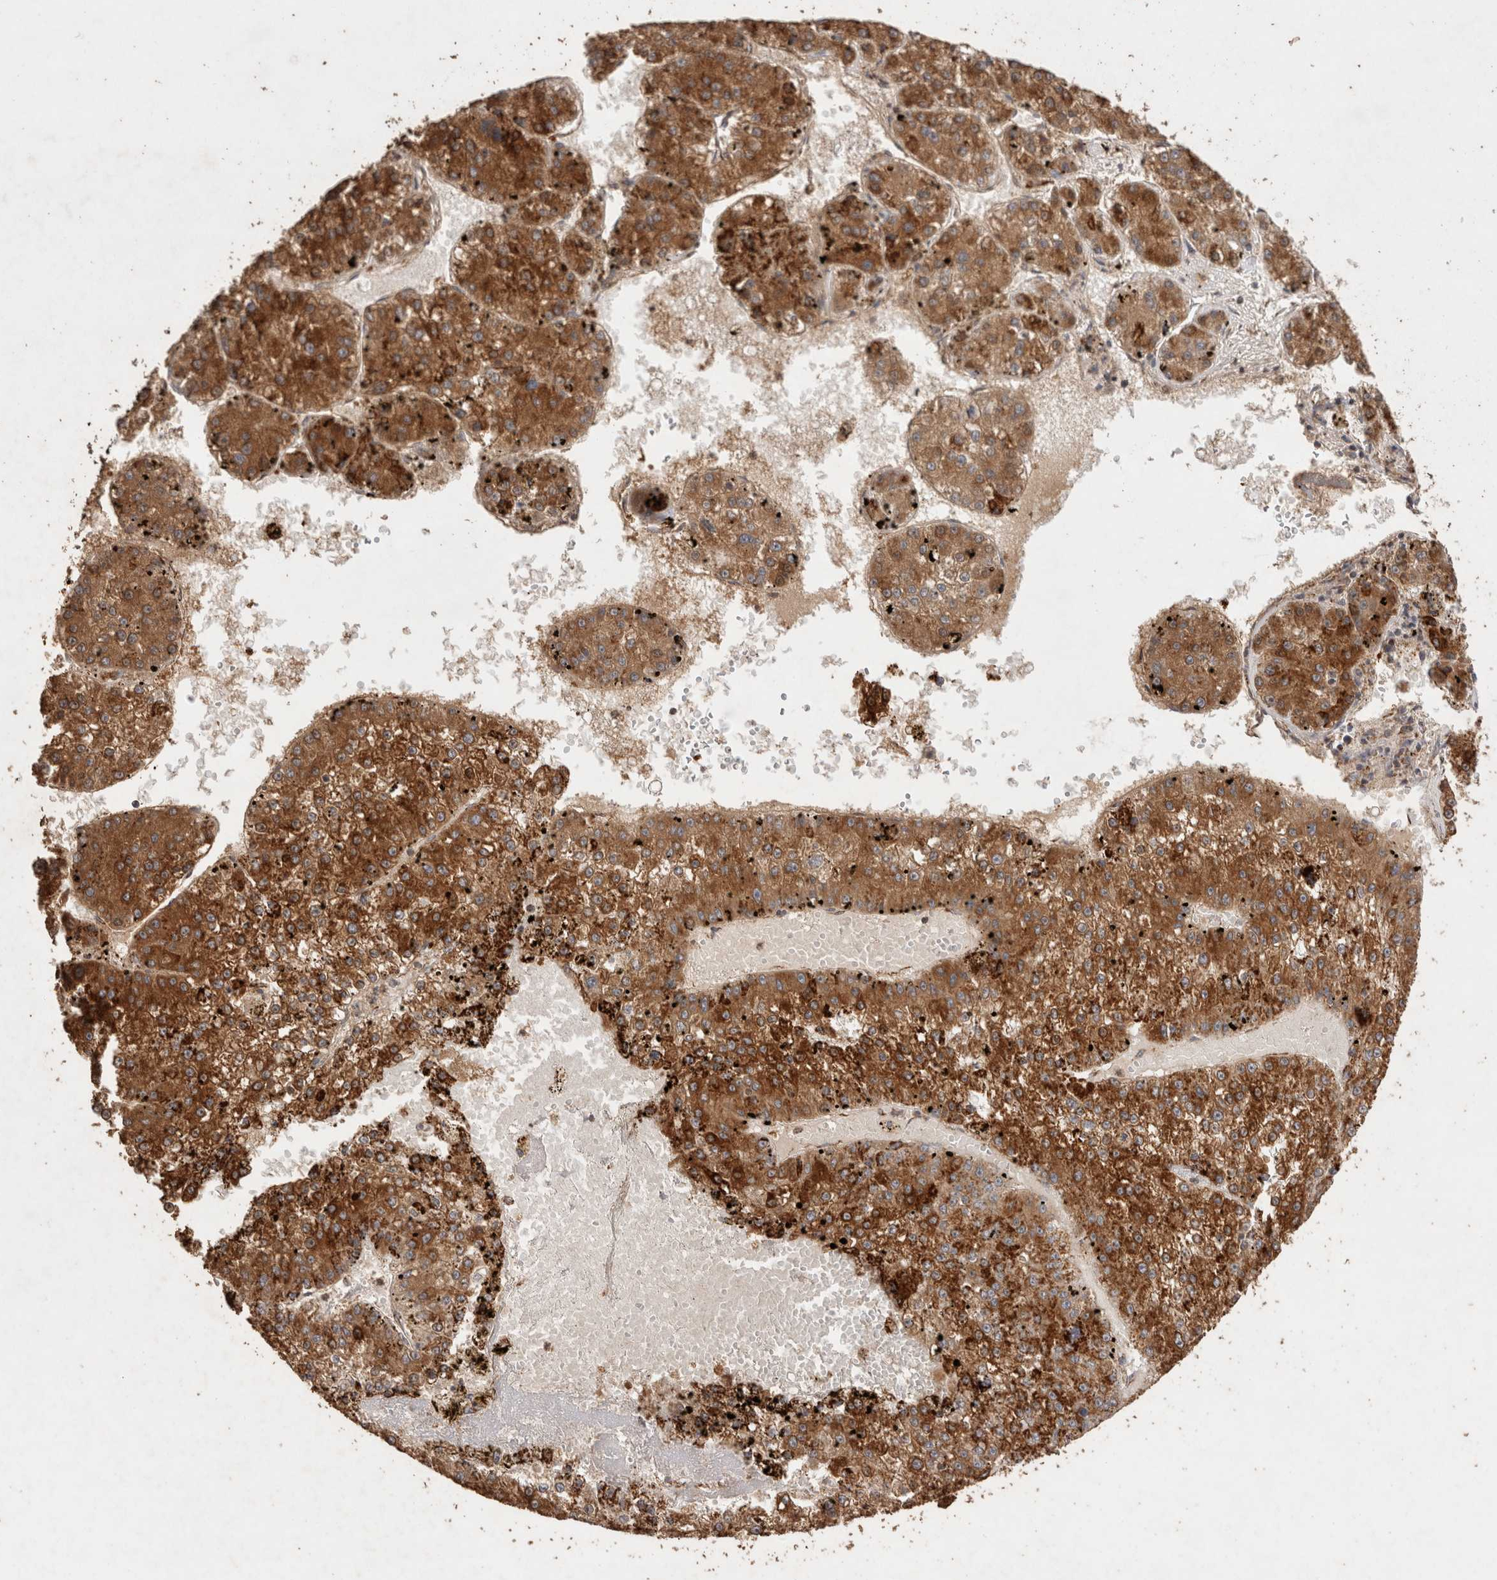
{"staining": {"intensity": "strong", "quantity": ">75%", "location": "cytoplasmic/membranous"}, "tissue": "liver cancer", "cell_type": "Tumor cells", "image_type": "cancer", "snomed": [{"axis": "morphology", "description": "Carcinoma, Hepatocellular, NOS"}, {"axis": "topography", "description": "Liver"}], "caption": "Brown immunohistochemical staining in hepatocellular carcinoma (liver) demonstrates strong cytoplasmic/membranous positivity in approximately >75% of tumor cells.", "gene": "ACADM", "patient": {"sex": "female", "age": 73}}